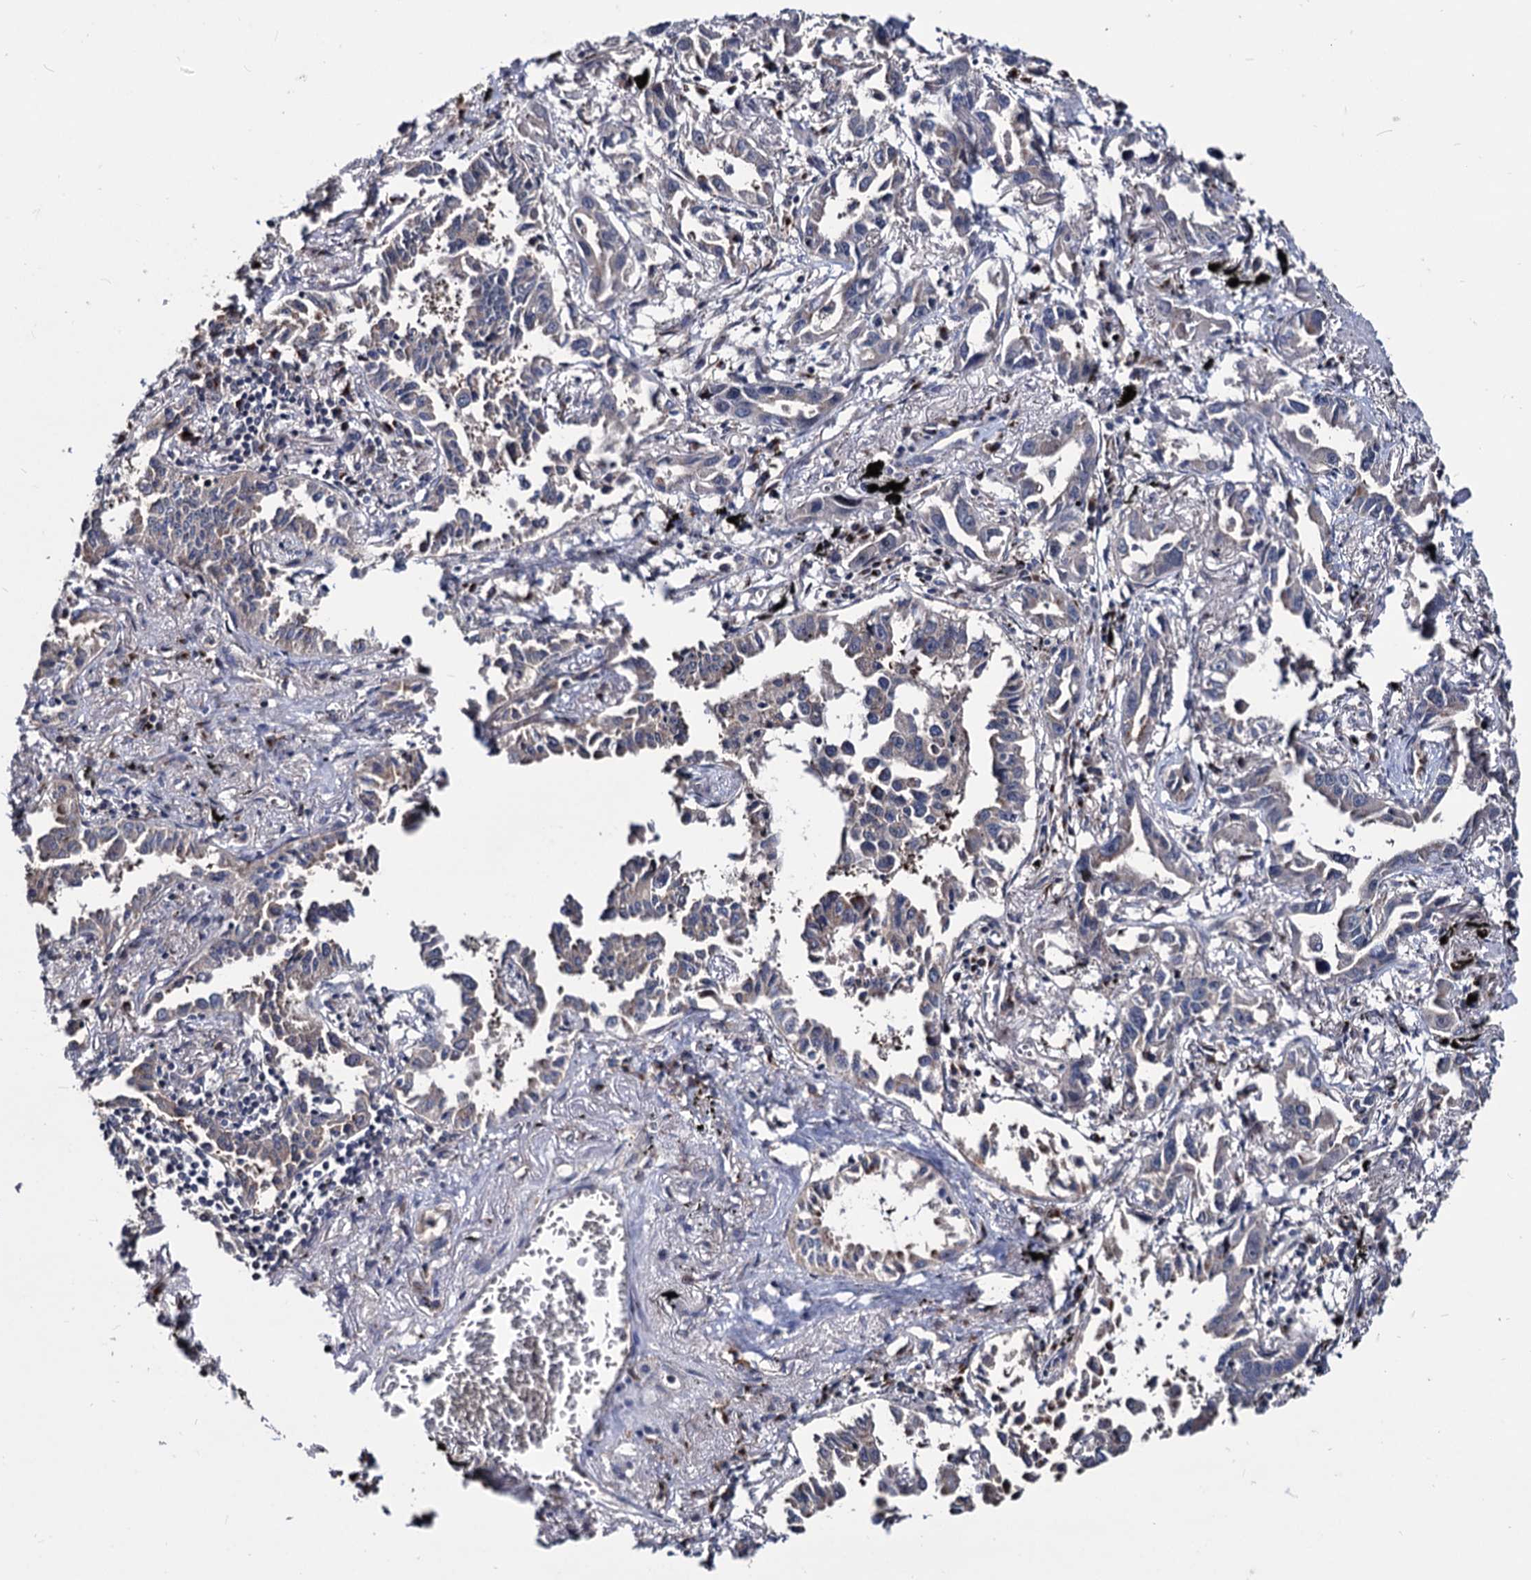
{"staining": {"intensity": "weak", "quantity": "<25%", "location": "cytoplasmic/membranous"}, "tissue": "lung cancer", "cell_type": "Tumor cells", "image_type": "cancer", "snomed": [{"axis": "morphology", "description": "Adenocarcinoma, NOS"}, {"axis": "topography", "description": "Lung"}], "caption": "Immunohistochemistry histopathology image of human lung adenocarcinoma stained for a protein (brown), which exhibits no expression in tumor cells.", "gene": "SMAGP", "patient": {"sex": "male", "age": 67}}